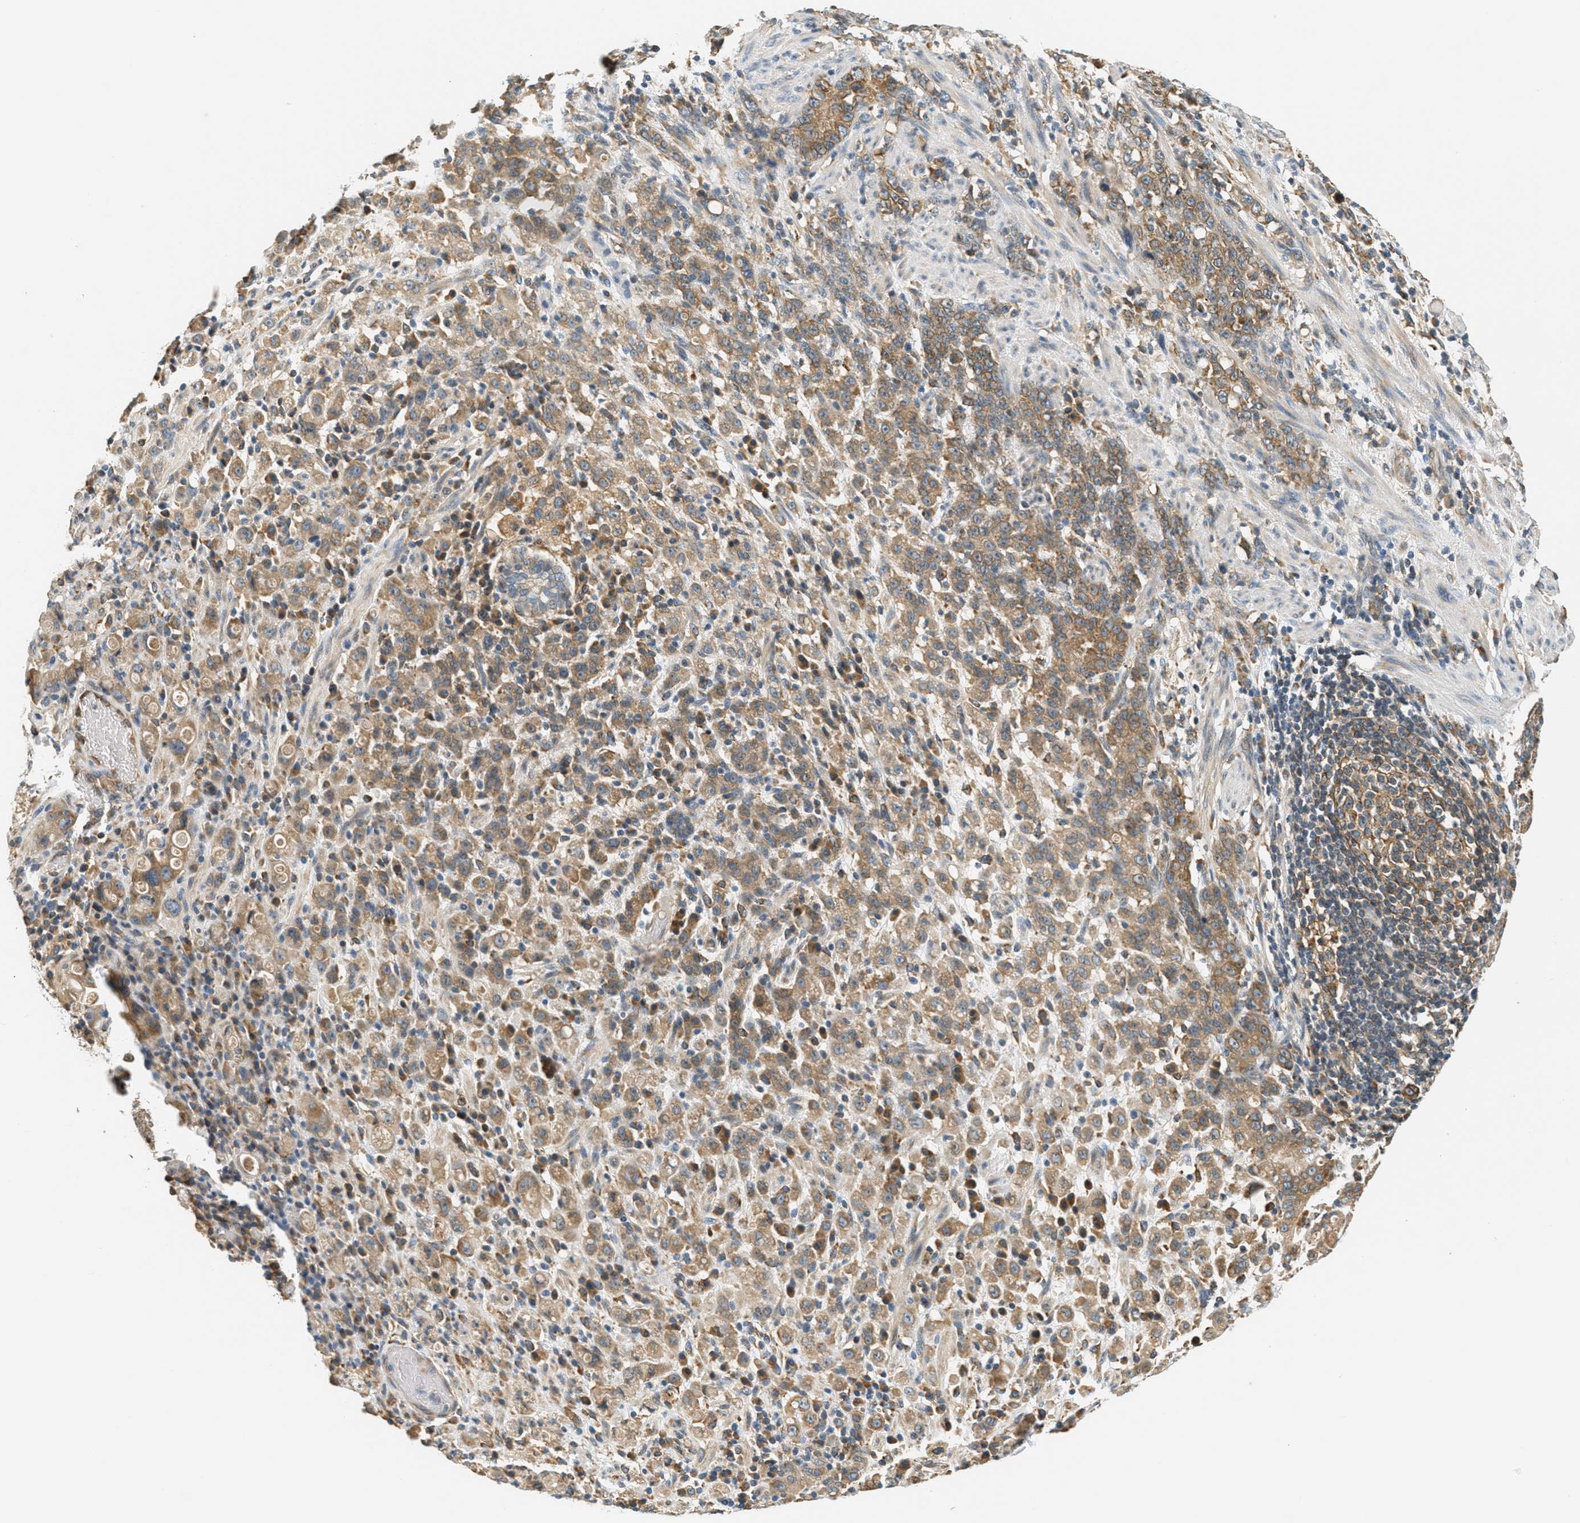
{"staining": {"intensity": "moderate", "quantity": ">75%", "location": "cytoplasmic/membranous"}, "tissue": "stomach cancer", "cell_type": "Tumor cells", "image_type": "cancer", "snomed": [{"axis": "morphology", "description": "Adenocarcinoma, NOS"}, {"axis": "topography", "description": "Stomach, lower"}], "caption": "About >75% of tumor cells in stomach cancer (adenocarcinoma) reveal moderate cytoplasmic/membranous protein expression as visualized by brown immunohistochemical staining.", "gene": "PDK1", "patient": {"sex": "male", "age": 88}}